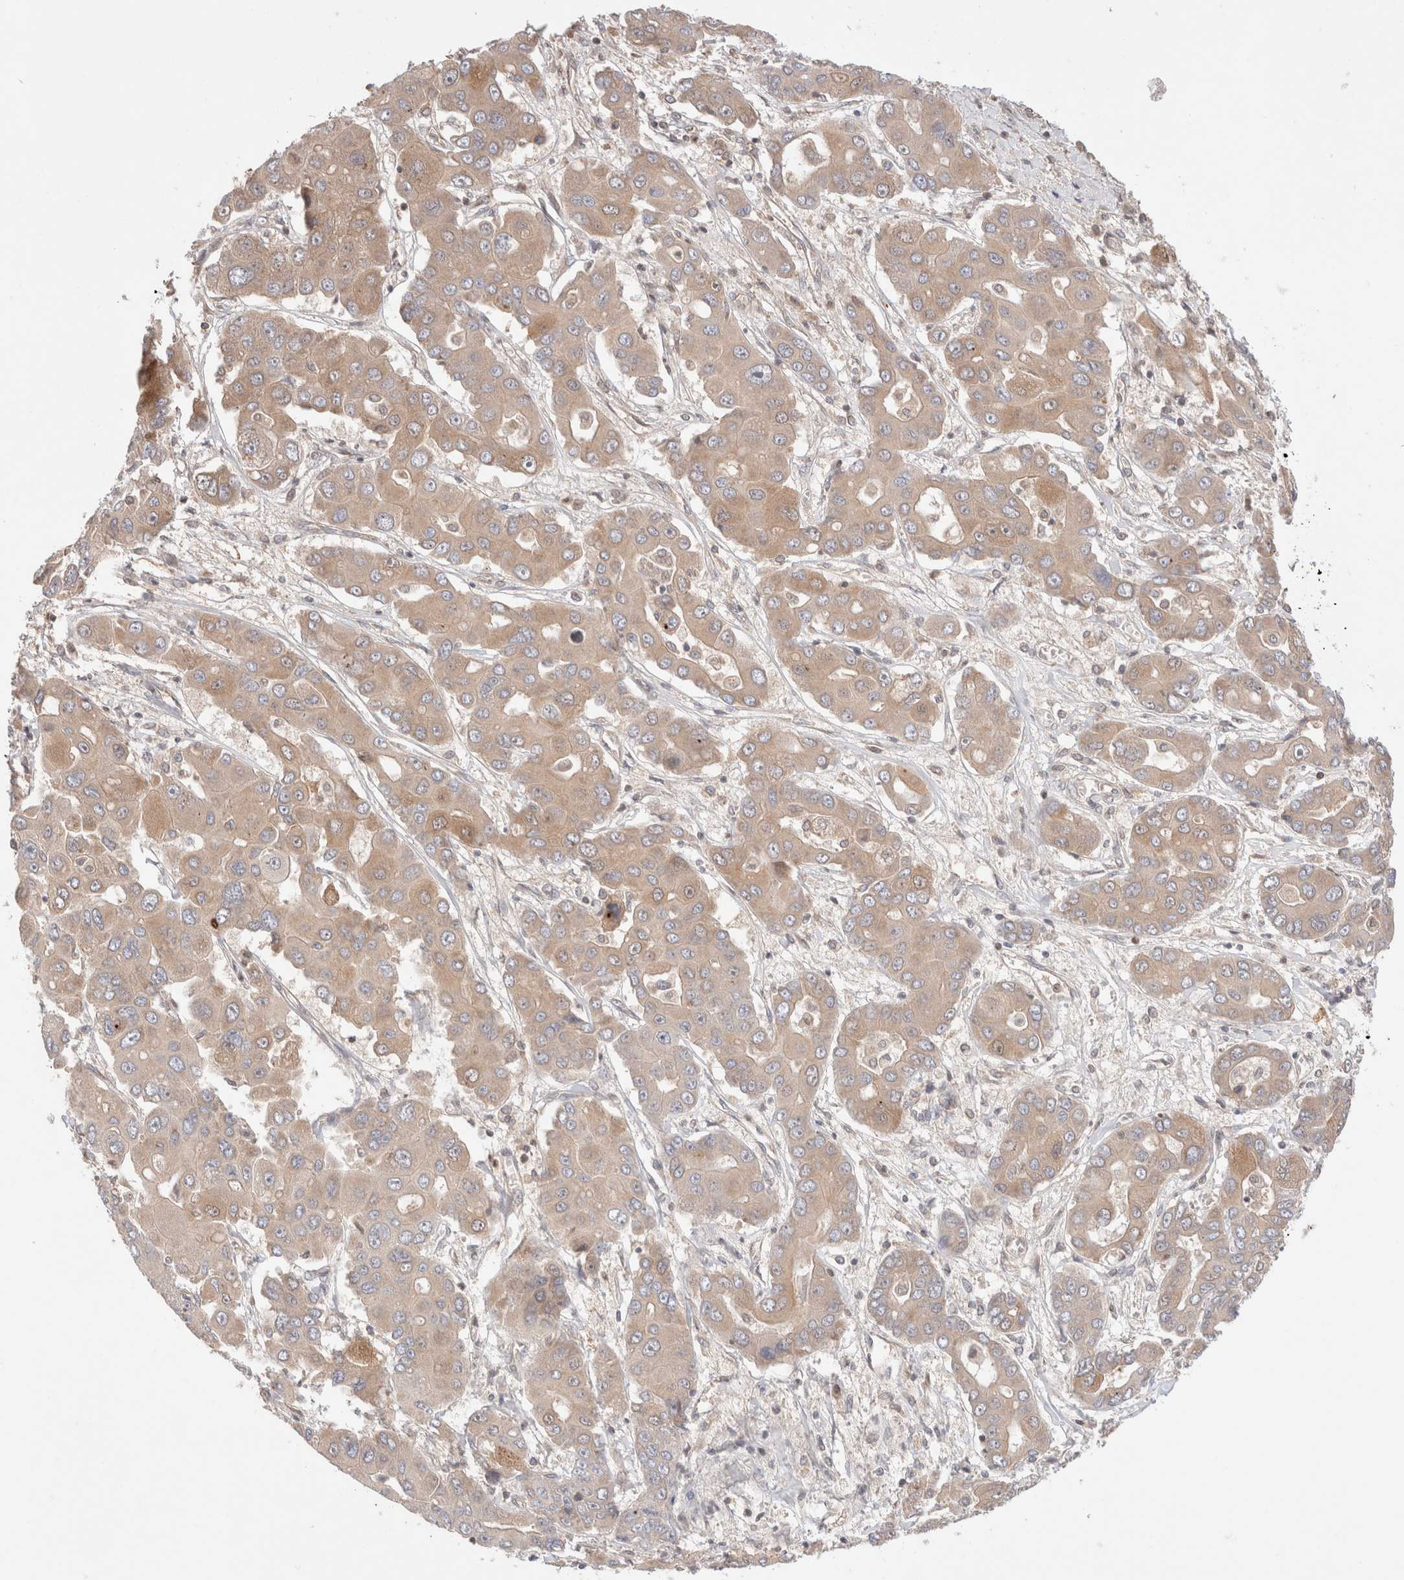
{"staining": {"intensity": "moderate", "quantity": ">75%", "location": "cytoplasmic/membranous"}, "tissue": "liver cancer", "cell_type": "Tumor cells", "image_type": "cancer", "snomed": [{"axis": "morphology", "description": "Cholangiocarcinoma"}, {"axis": "topography", "description": "Liver"}], "caption": "A brown stain labels moderate cytoplasmic/membranous positivity of a protein in cholangiocarcinoma (liver) tumor cells.", "gene": "SIKE1", "patient": {"sex": "male", "age": 67}}